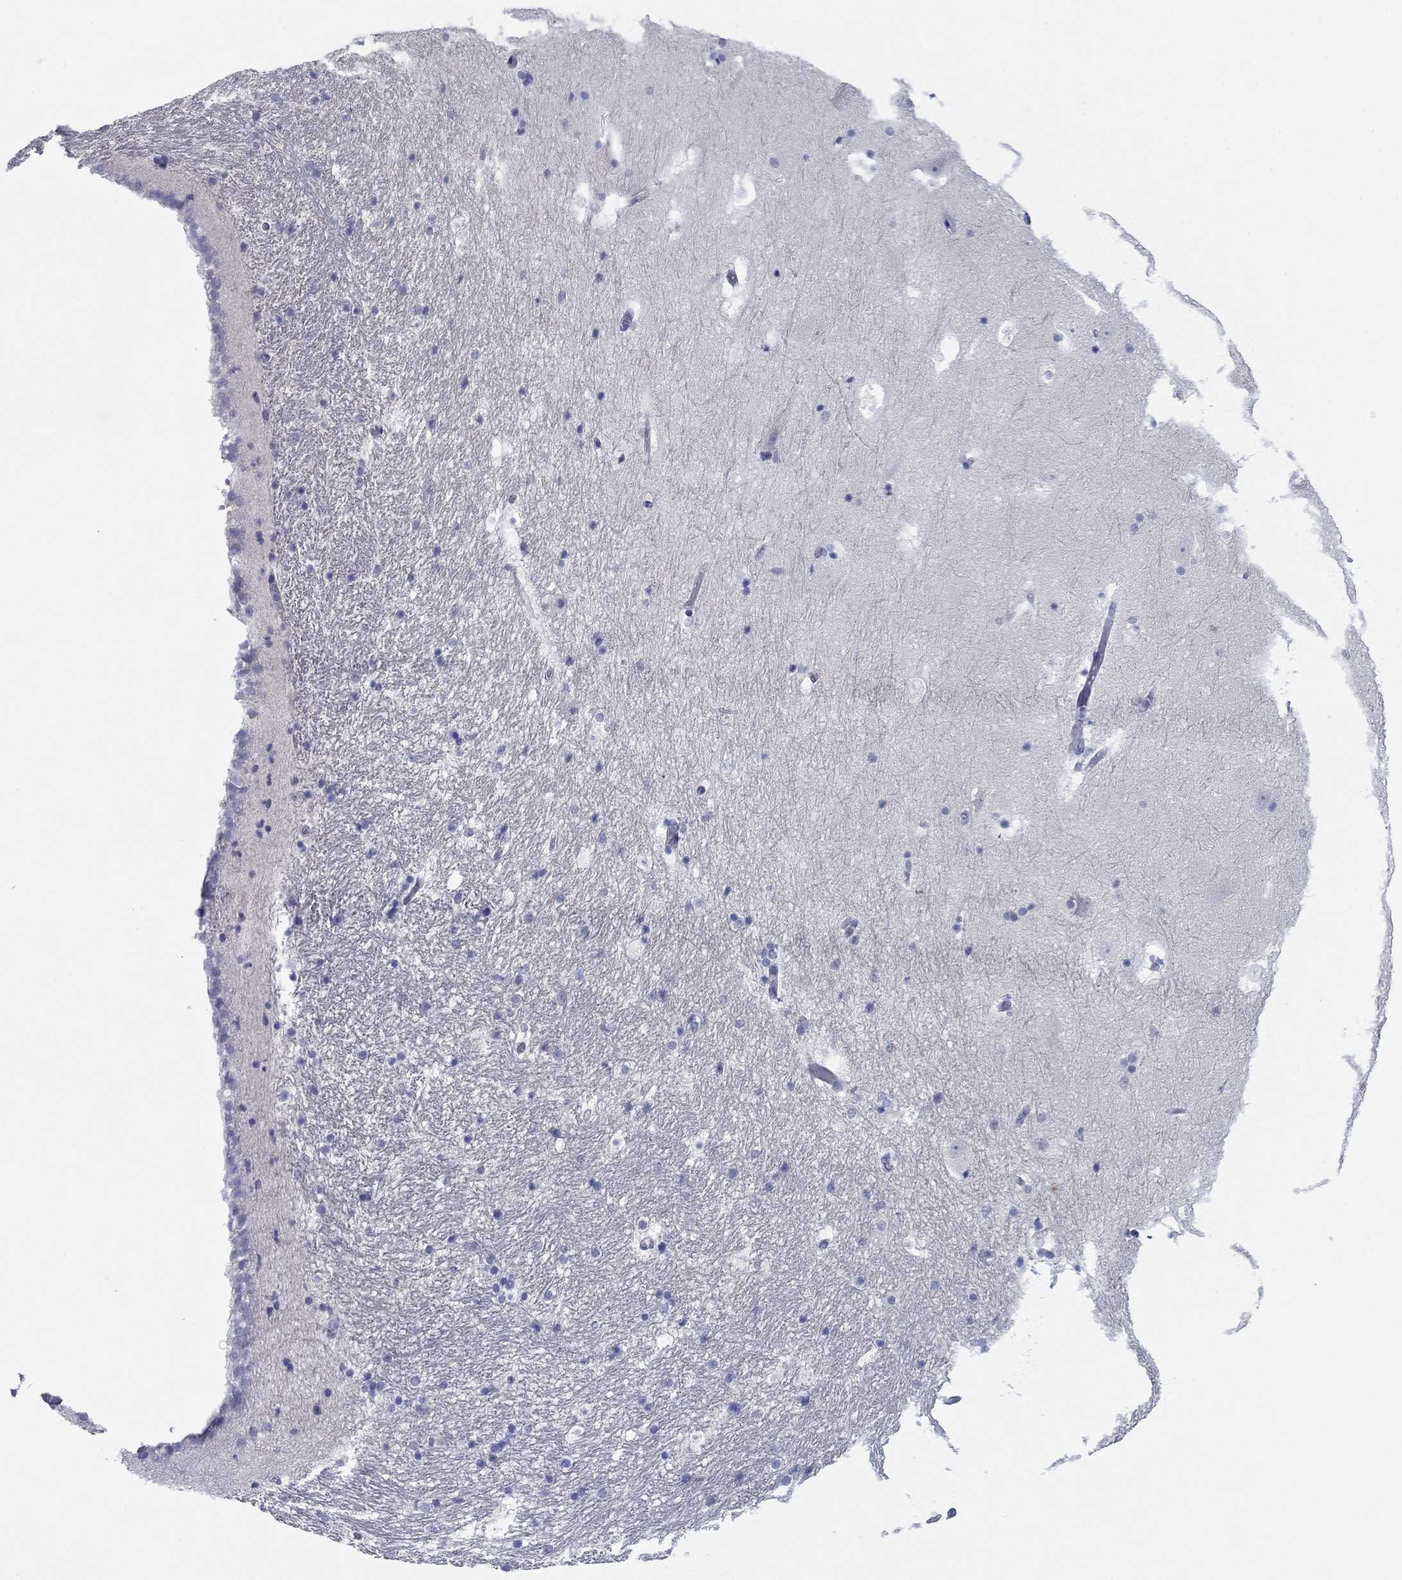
{"staining": {"intensity": "negative", "quantity": "none", "location": "none"}, "tissue": "hippocampus", "cell_type": "Glial cells", "image_type": "normal", "snomed": [{"axis": "morphology", "description": "Normal tissue, NOS"}, {"axis": "topography", "description": "Hippocampus"}], "caption": "Immunohistochemistry histopathology image of benign hippocampus: hippocampus stained with DAB demonstrates no significant protein positivity in glial cells. (Brightfield microscopy of DAB (3,3'-diaminobenzidine) immunohistochemistry at high magnification).", "gene": "PLS1", "patient": {"sex": "male", "age": 51}}